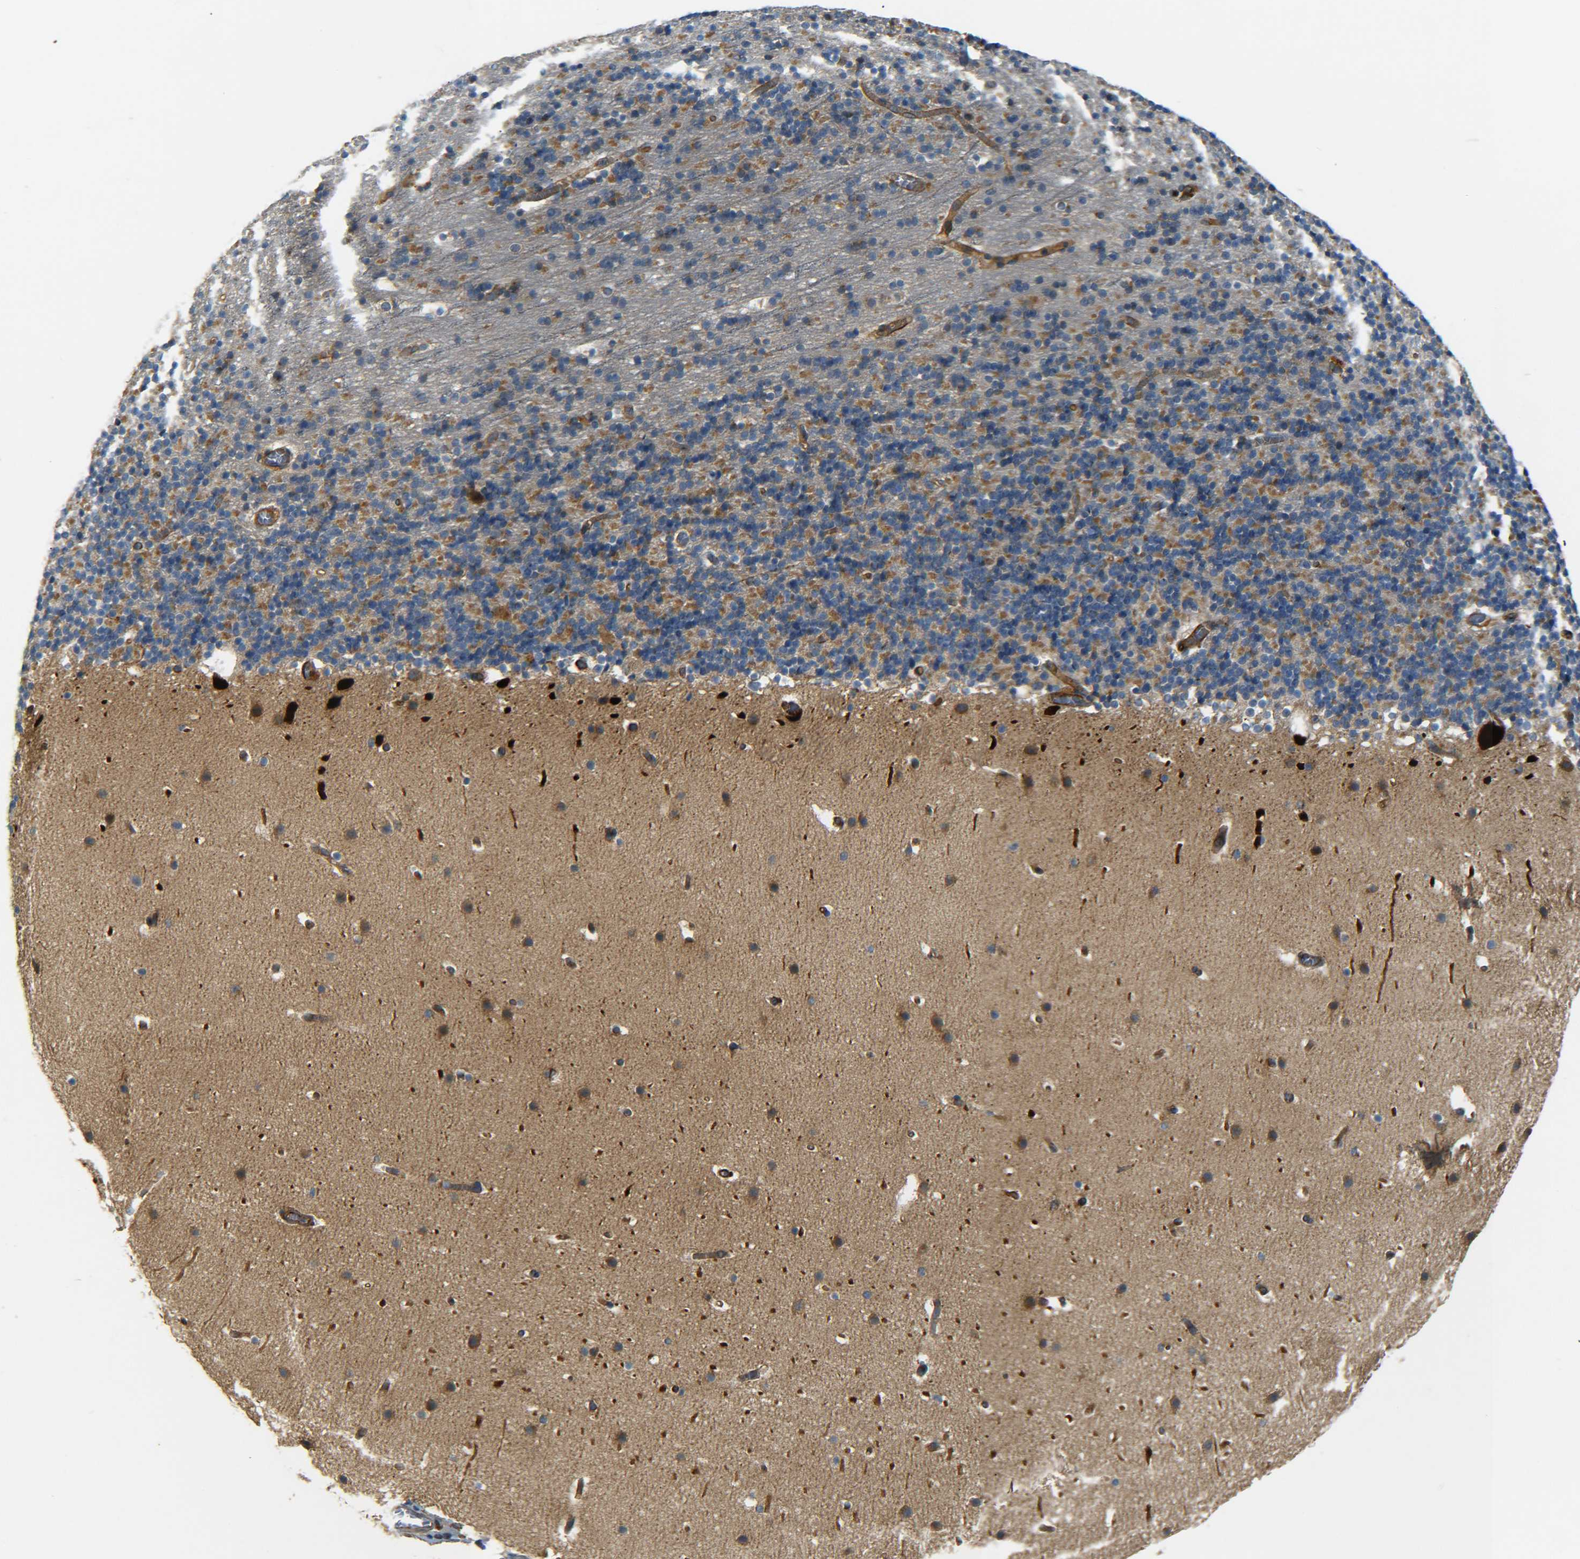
{"staining": {"intensity": "moderate", "quantity": "25%-75%", "location": "cytoplasmic/membranous"}, "tissue": "cerebellum", "cell_type": "Cells in granular layer", "image_type": "normal", "snomed": [{"axis": "morphology", "description": "Normal tissue, NOS"}, {"axis": "topography", "description": "Cerebellum"}], "caption": "Protein expression by IHC shows moderate cytoplasmic/membranous positivity in approximately 25%-75% of cells in granular layer in unremarkable cerebellum. The staining was performed using DAB (3,3'-diaminobenzidine), with brown indicating positive protein expression. Nuclei are stained blue with hematoxylin.", "gene": "LRCH3", "patient": {"sex": "male", "age": 45}}